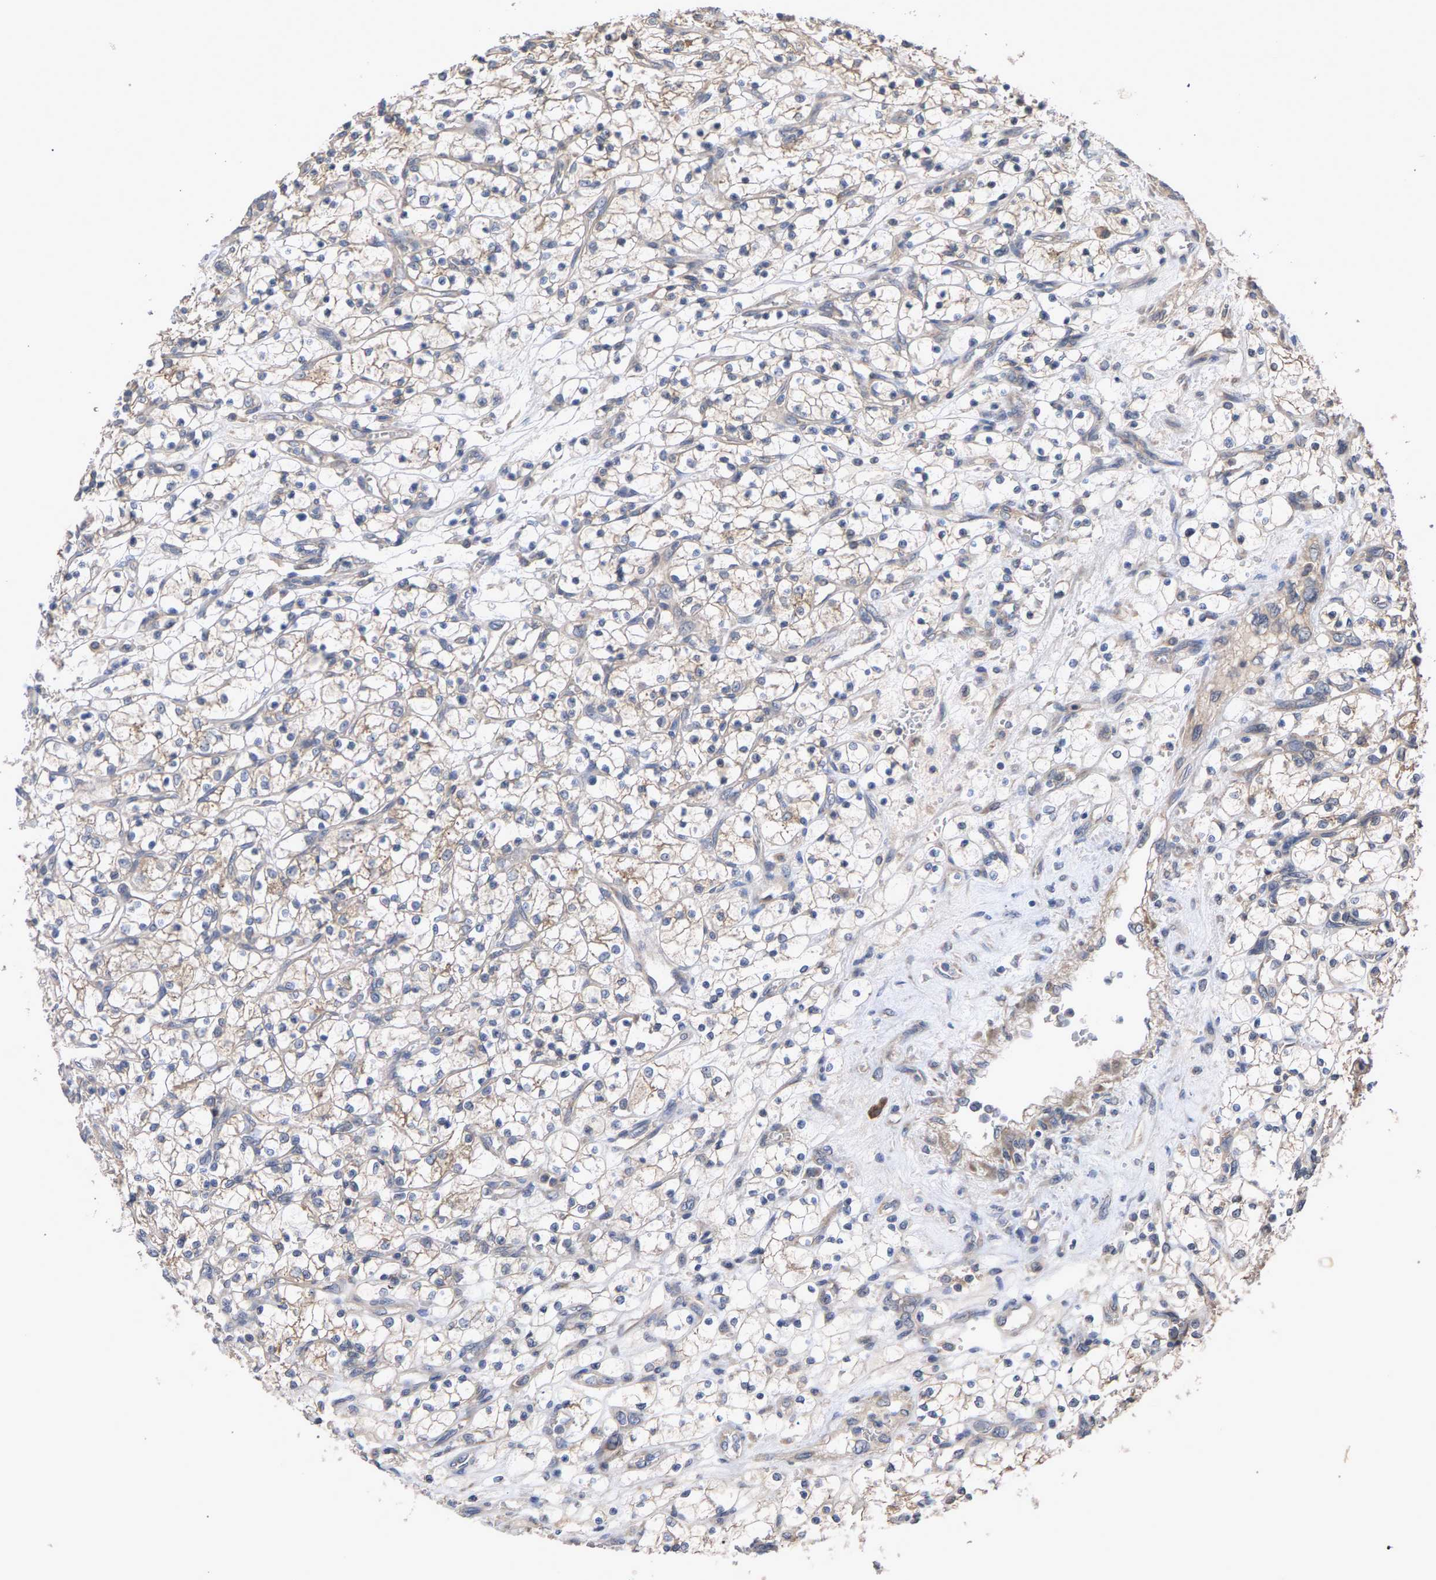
{"staining": {"intensity": "weak", "quantity": "<25%", "location": "cytoplasmic/membranous"}, "tissue": "renal cancer", "cell_type": "Tumor cells", "image_type": "cancer", "snomed": [{"axis": "morphology", "description": "Adenocarcinoma, NOS"}, {"axis": "topography", "description": "Kidney"}], "caption": "An IHC micrograph of renal cancer (adenocarcinoma) is shown. There is no staining in tumor cells of renal cancer (adenocarcinoma). (DAB (3,3'-diaminobenzidine) IHC, high magnification).", "gene": "SLC4A4", "patient": {"sex": "female", "age": 69}}